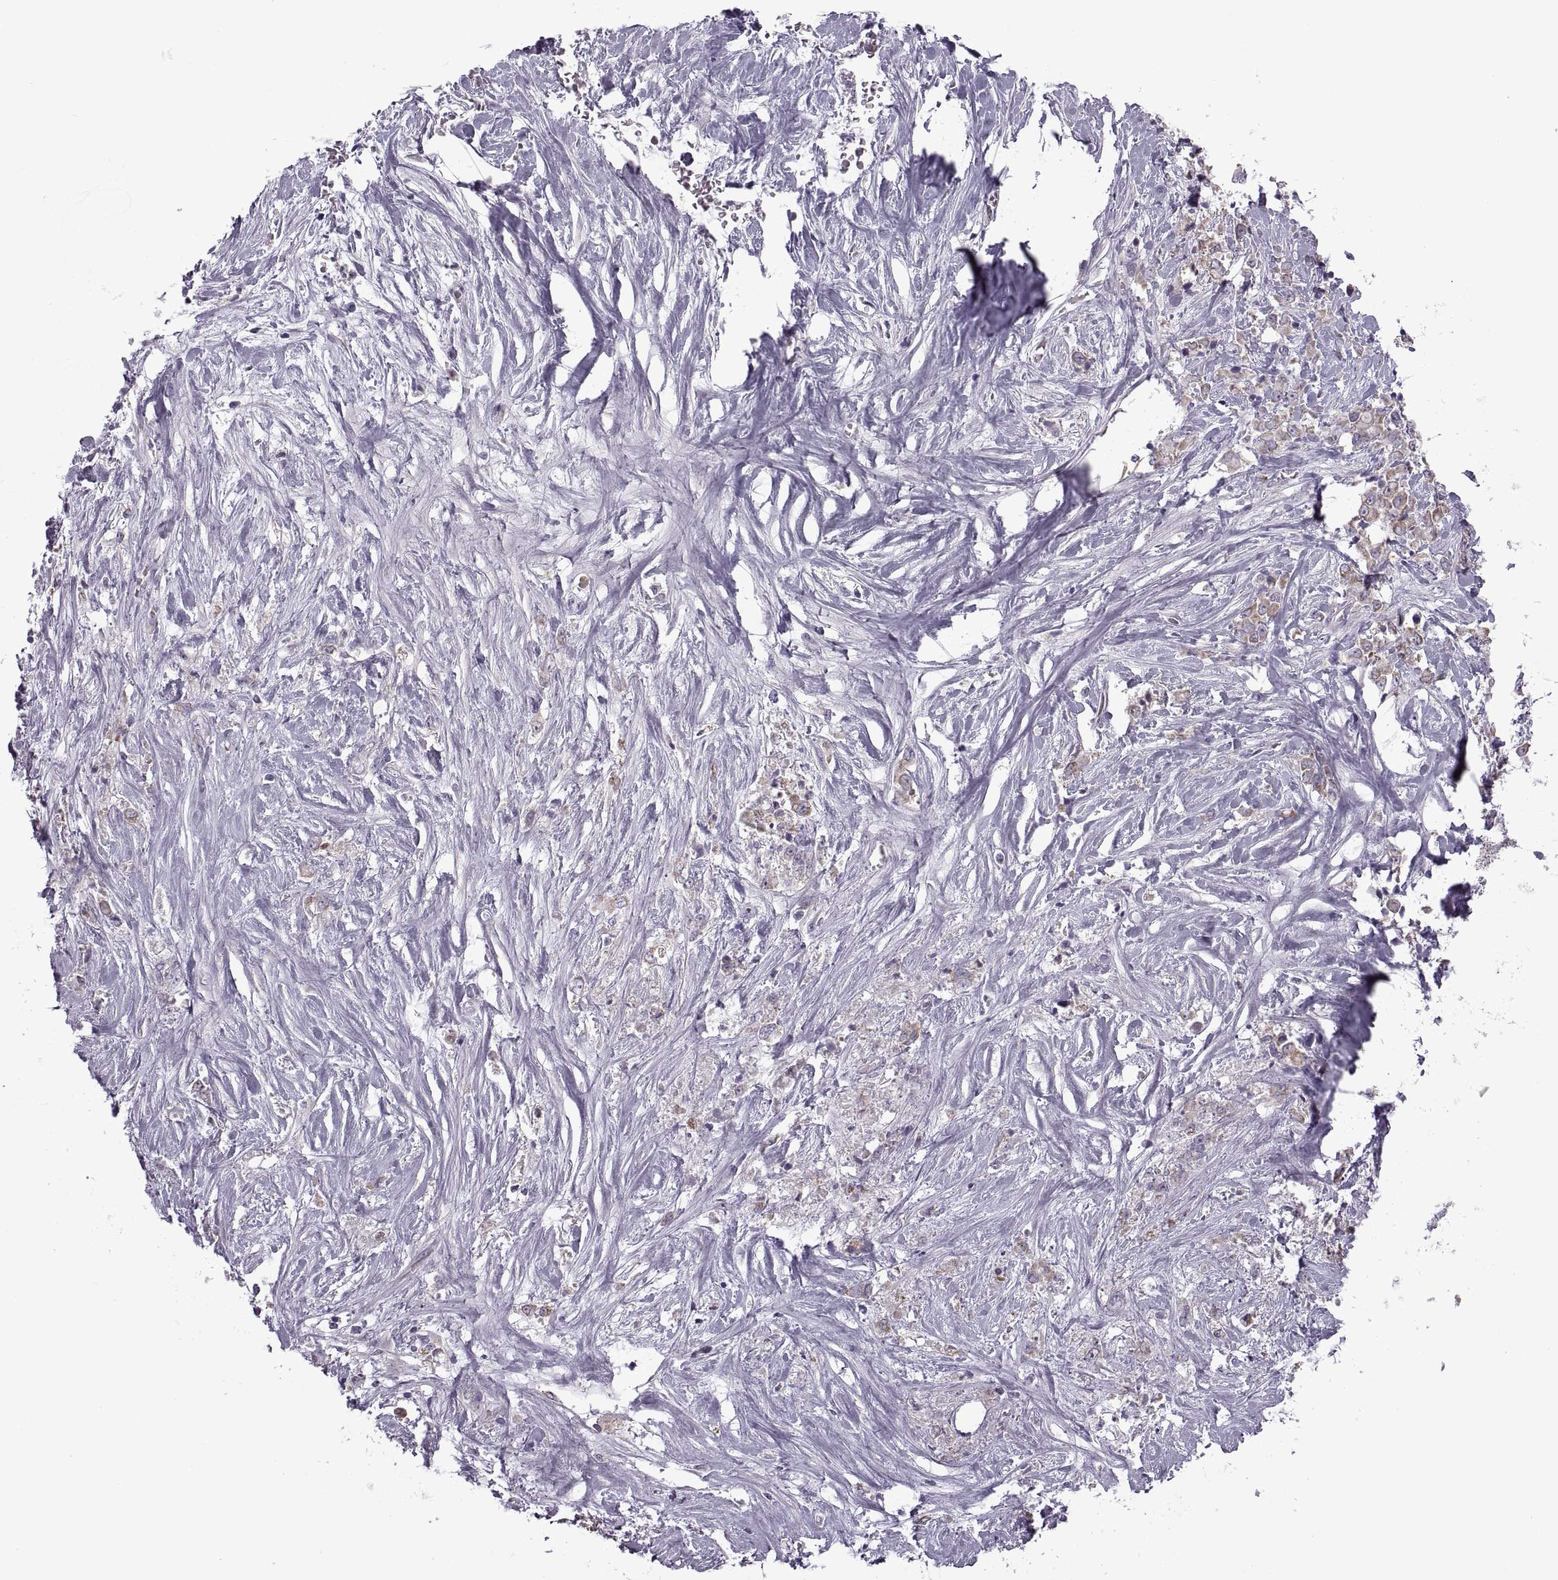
{"staining": {"intensity": "weak", "quantity": "25%-75%", "location": "cytoplasmic/membranous"}, "tissue": "stomach cancer", "cell_type": "Tumor cells", "image_type": "cancer", "snomed": [{"axis": "morphology", "description": "Adenocarcinoma, NOS"}, {"axis": "topography", "description": "Stomach"}], "caption": "The image exhibits staining of stomach cancer (adenocarcinoma), revealing weak cytoplasmic/membranous protein staining (brown color) within tumor cells.", "gene": "RIPK4", "patient": {"sex": "female", "age": 76}}